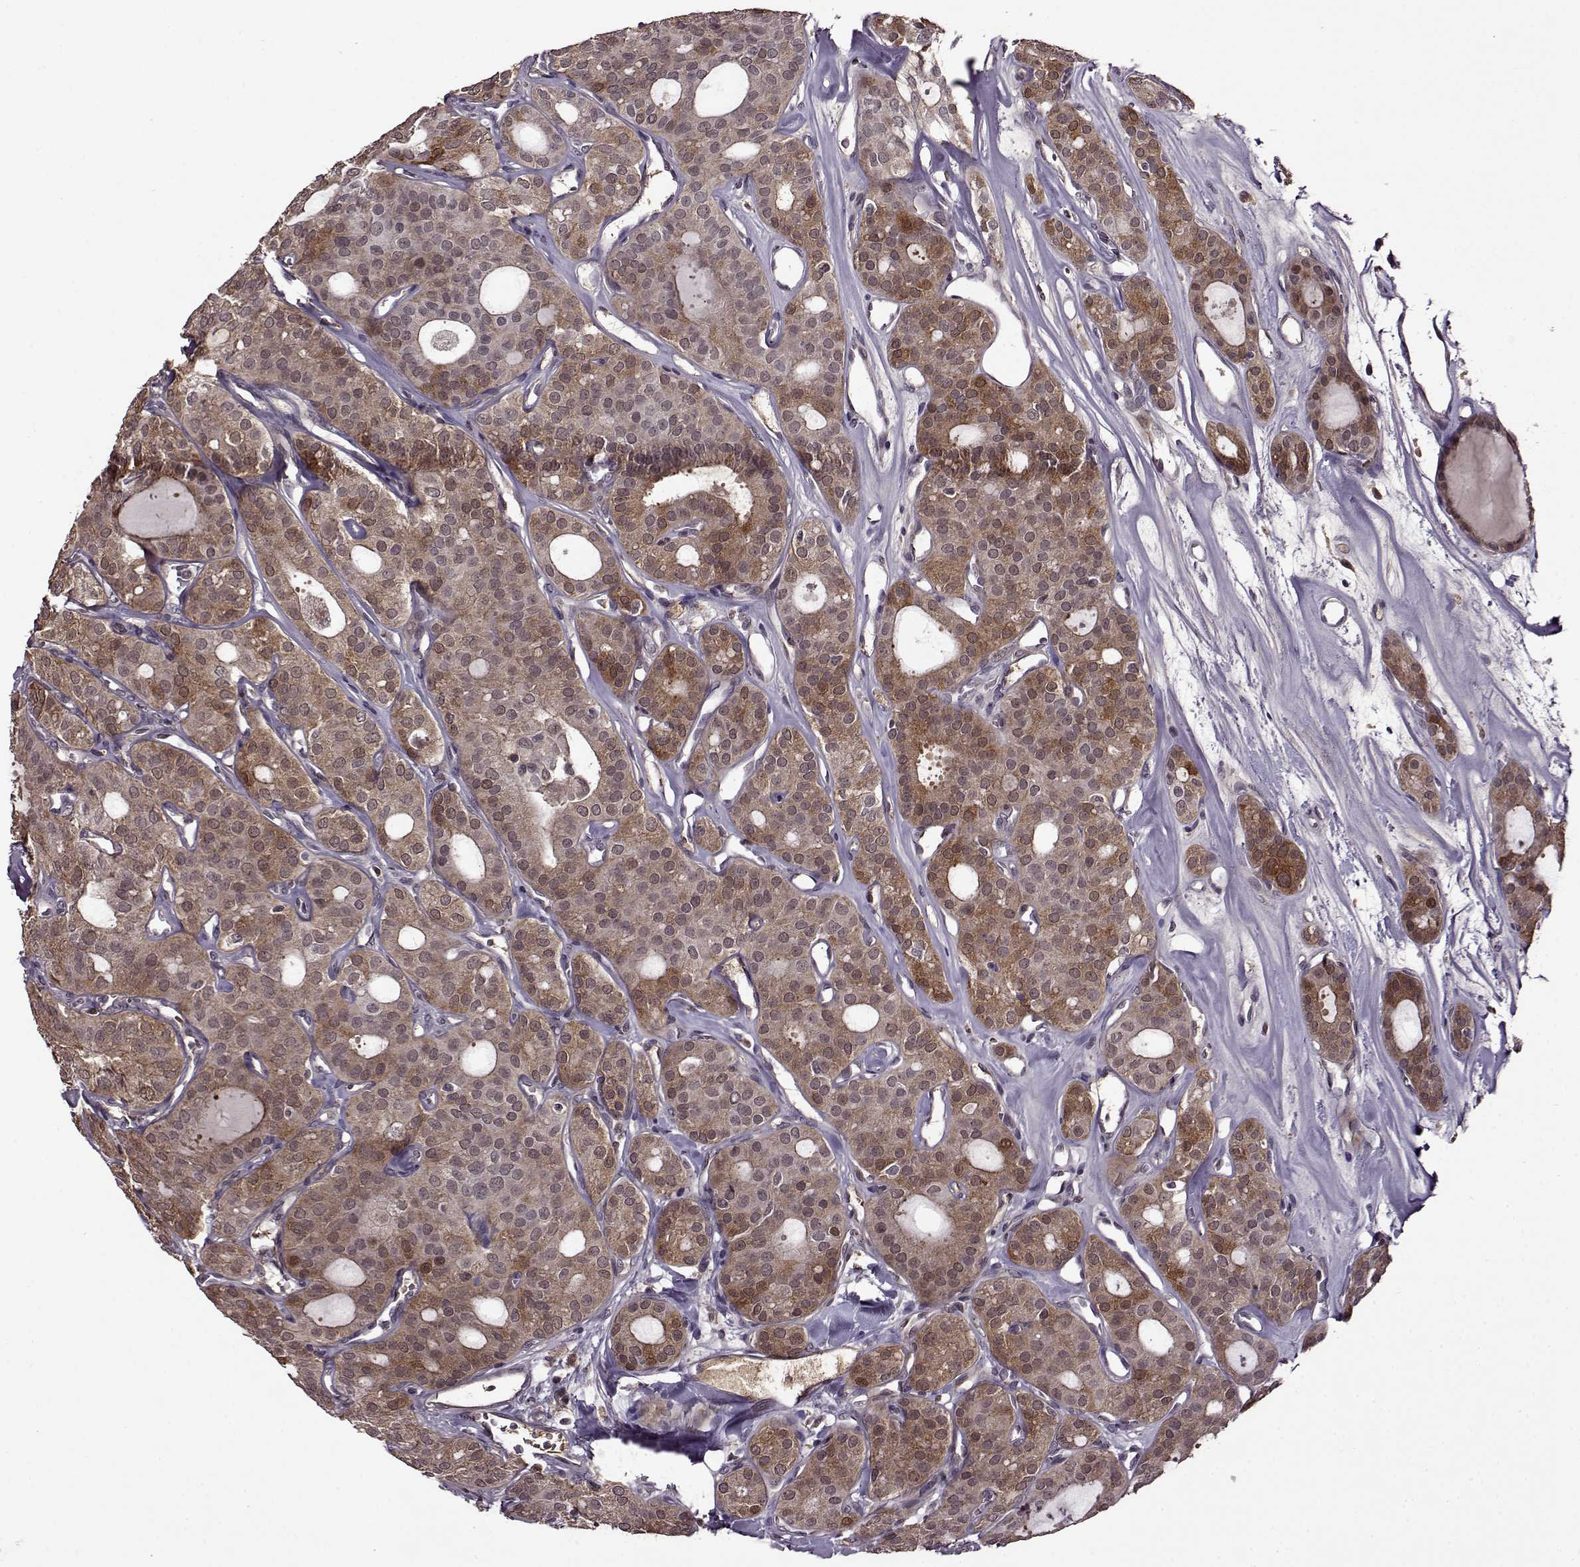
{"staining": {"intensity": "moderate", "quantity": ">75%", "location": "cytoplasmic/membranous"}, "tissue": "thyroid cancer", "cell_type": "Tumor cells", "image_type": "cancer", "snomed": [{"axis": "morphology", "description": "Follicular adenoma carcinoma, NOS"}, {"axis": "topography", "description": "Thyroid gland"}], "caption": "Immunohistochemistry (IHC) (DAB (3,3'-diaminobenzidine)) staining of follicular adenoma carcinoma (thyroid) reveals moderate cytoplasmic/membranous protein staining in approximately >75% of tumor cells.", "gene": "MAIP1", "patient": {"sex": "male", "age": 75}}